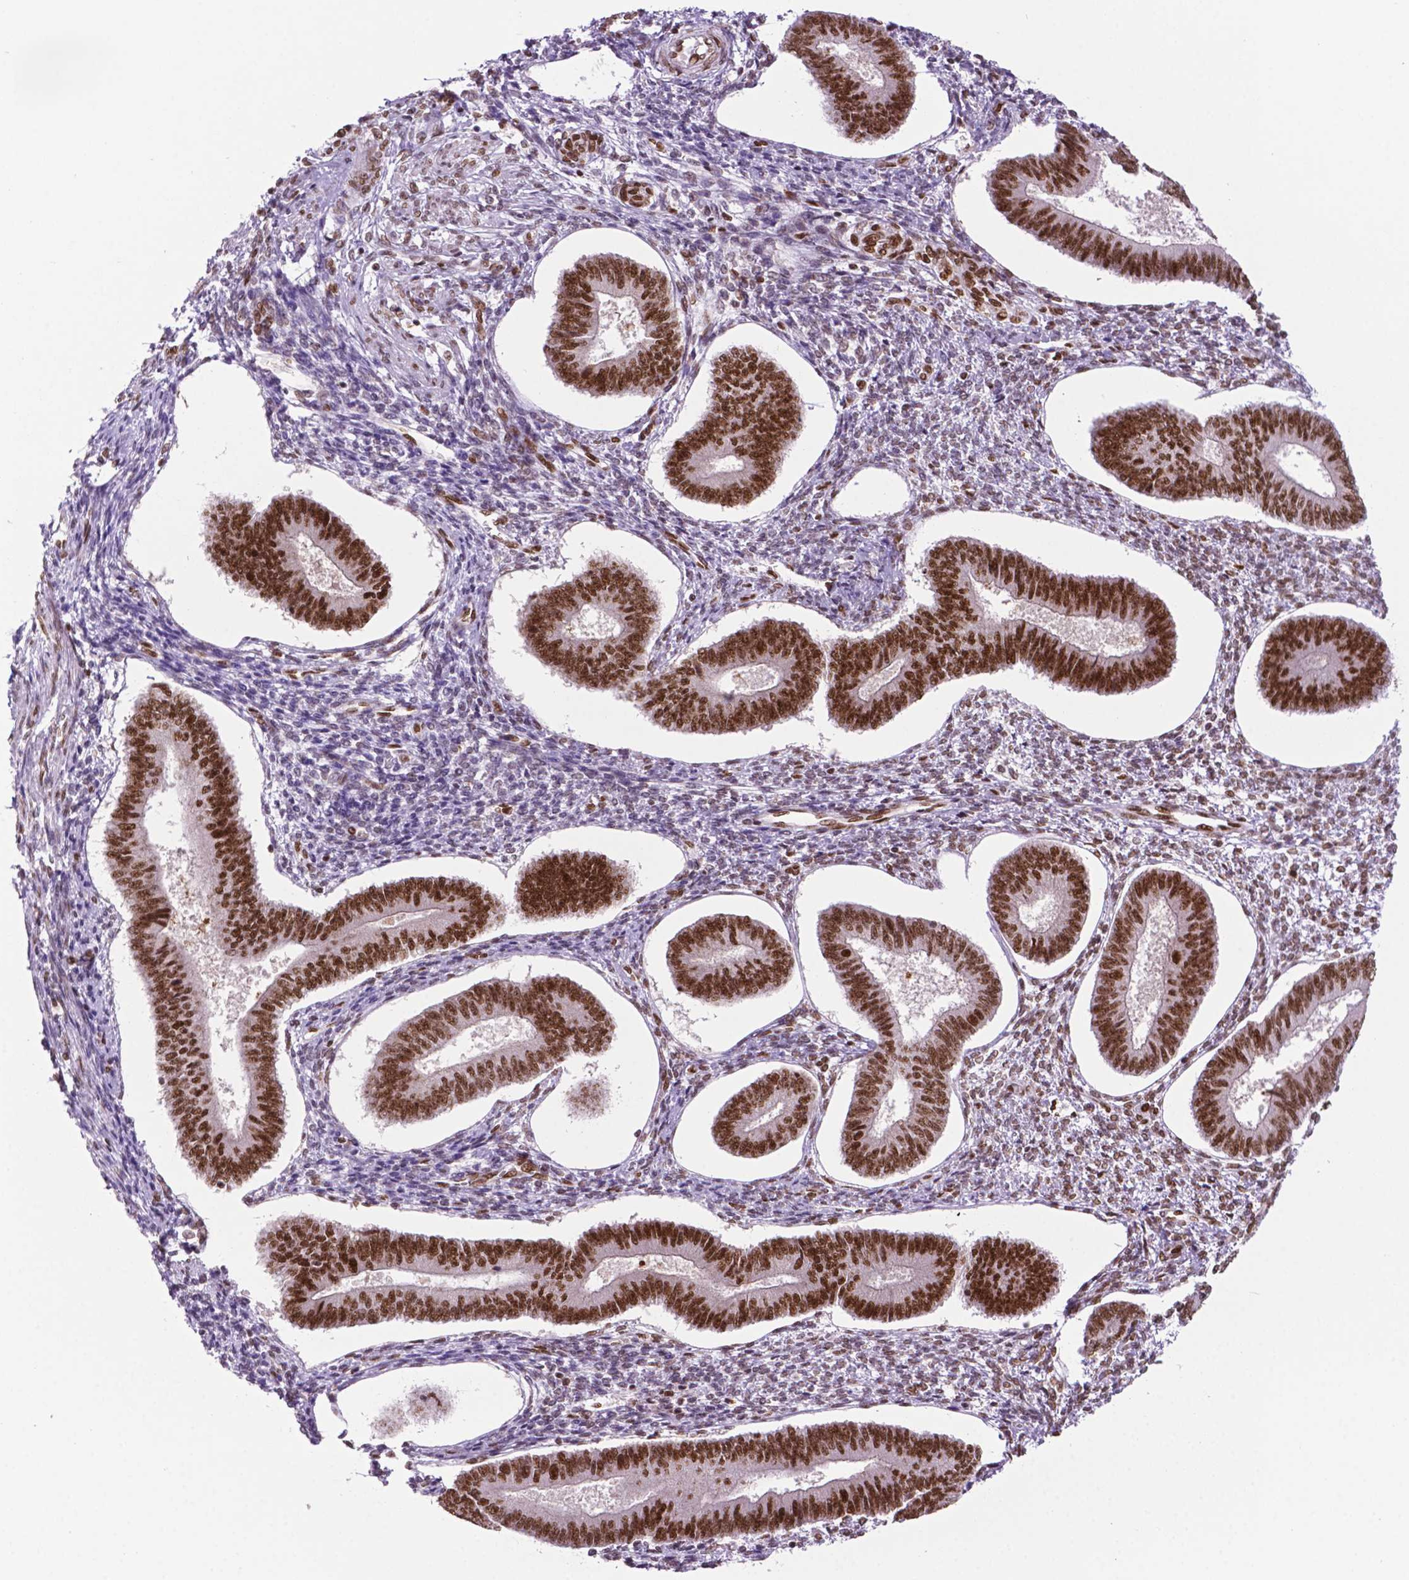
{"staining": {"intensity": "moderate", "quantity": "25%-75%", "location": "nuclear"}, "tissue": "endometrium", "cell_type": "Cells in endometrial stroma", "image_type": "normal", "snomed": [{"axis": "morphology", "description": "Normal tissue, NOS"}, {"axis": "topography", "description": "Endometrium"}], "caption": "Cells in endometrial stroma demonstrate moderate nuclear positivity in about 25%-75% of cells in normal endometrium. Using DAB (3,3'-diaminobenzidine) (brown) and hematoxylin (blue) stains, captured at high magnification using brightfield microscopy.", "gene": "MLH1", "patient": {"sex": "female", "age": 42}}